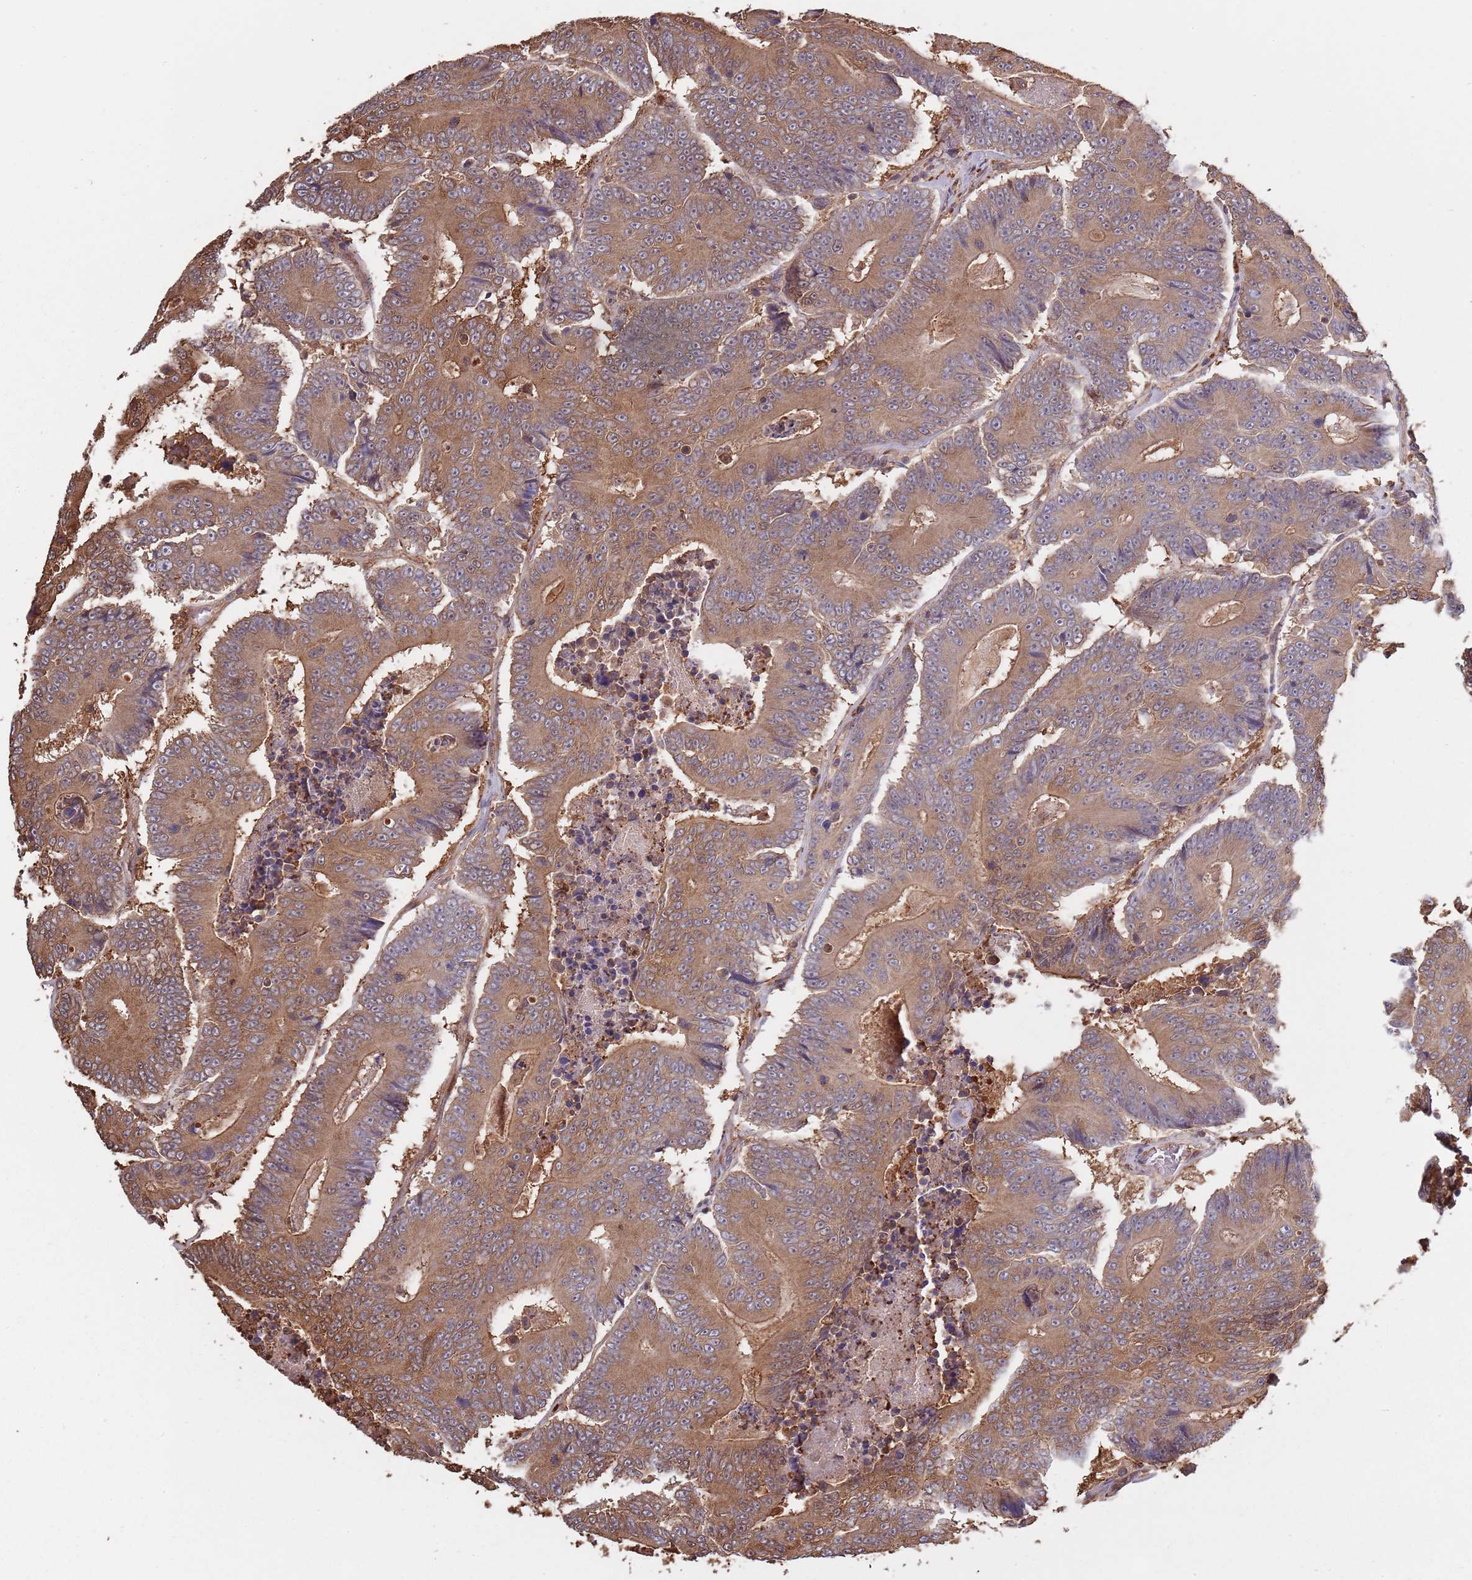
{"staining": {"intensity": "moderate", "quantity": ">75%", "location": "cytoplasmic/membranous,nuclear"}, "tissue": "colorectal cancer", "cell_type": "Tumor cells", "image_type": "cancer", "snomed": [{"axis": "morphology", "description": "Adenocarcinoma, NOS"}, {"axis": "topography", "description": "Colon"}], "caption": "Immunohistochemical staining of colorectal cancer demonstrates medium levels of moderate cytoplasmic/membranous and nuclear protein staining in about >75% of tumor cells.", "gene": "COG4", "patient": {"sex": "male", "age": 83}}